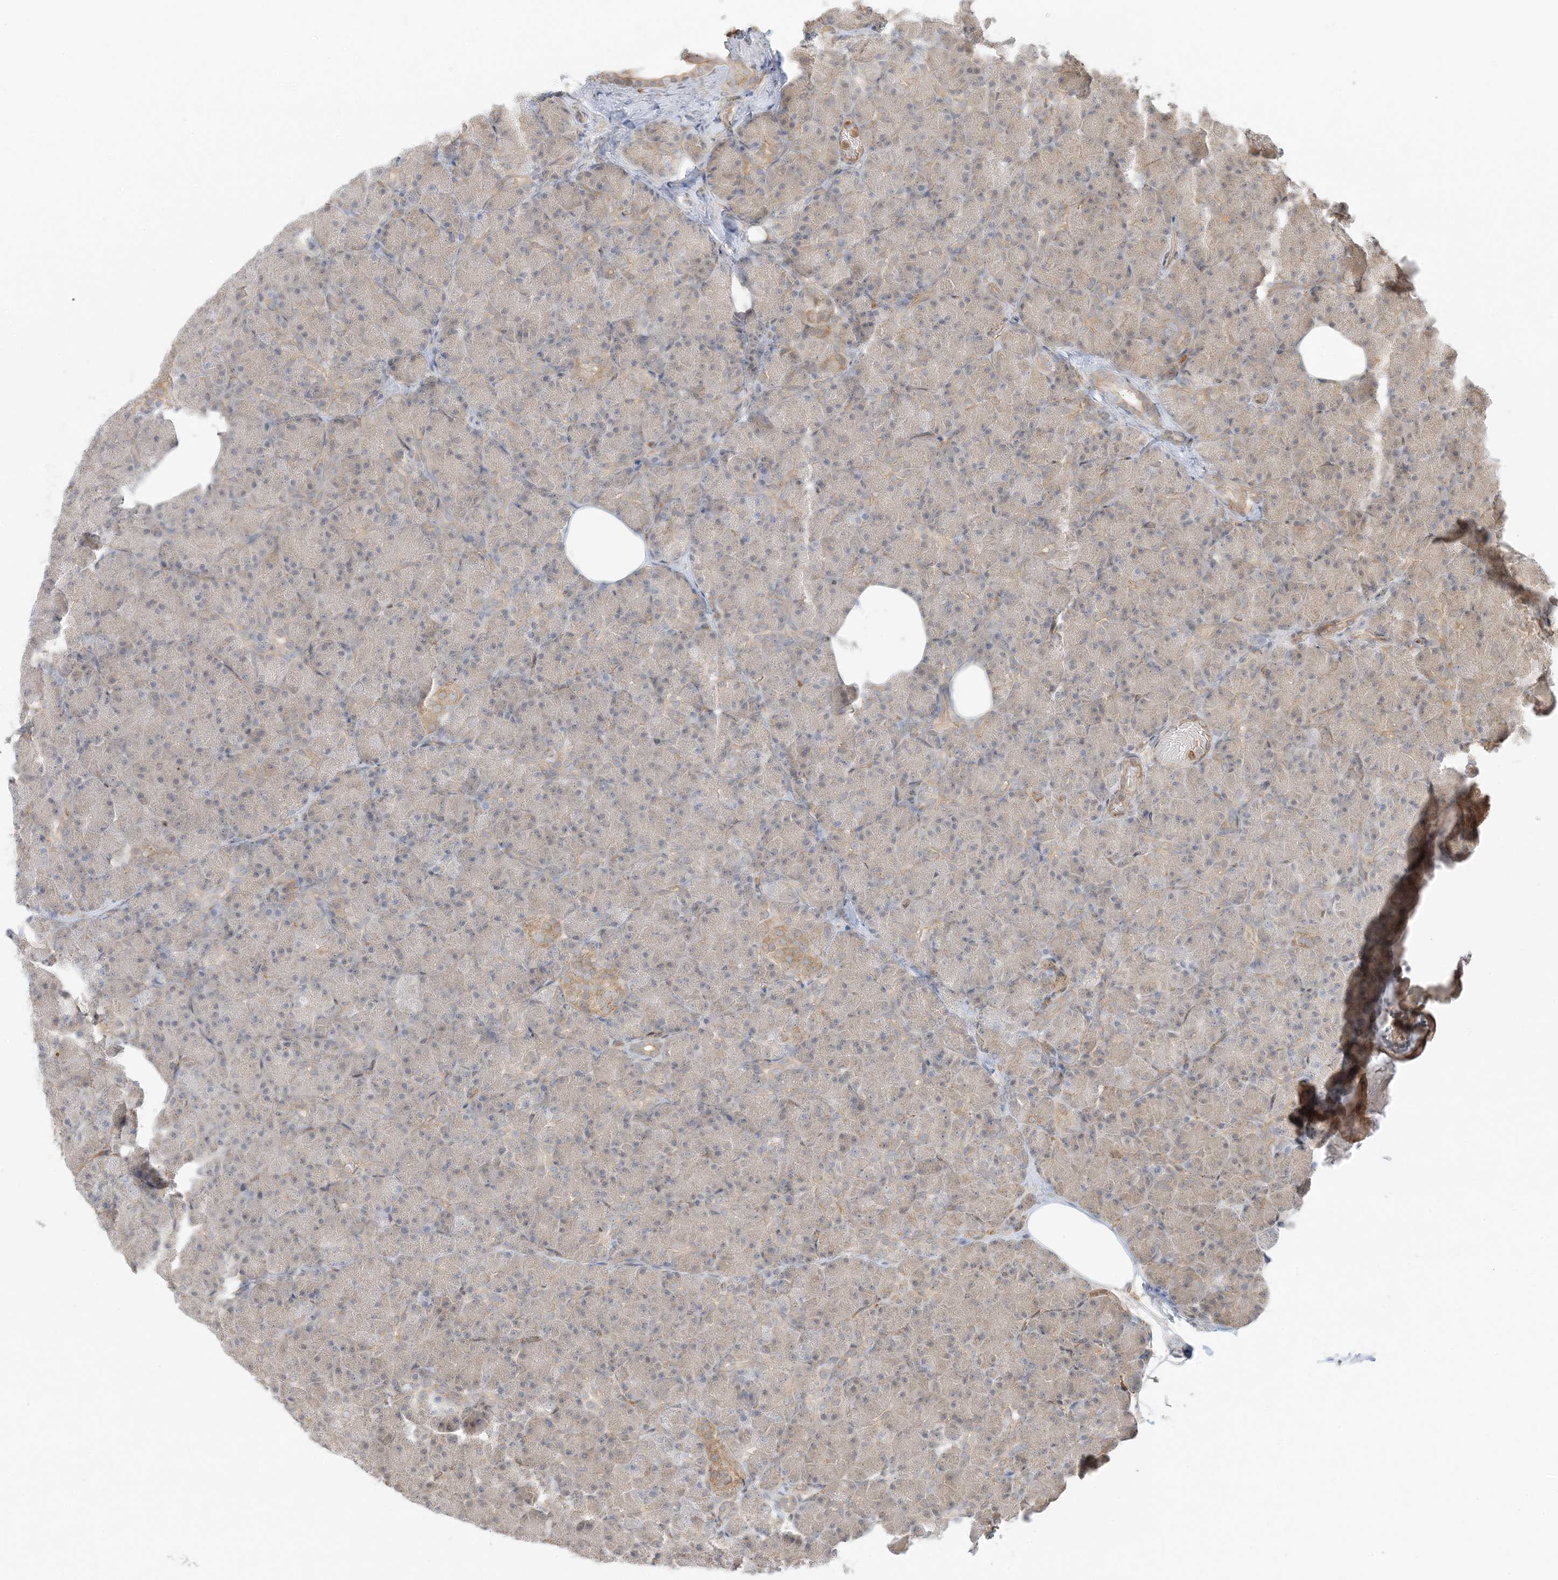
{"staining": {"intensity": "moderate", "quantity": "25%-75%", "location": "cytoplasmic/membranous"}, "tissue": "pancreas", "cell_type": "Exocrine glandular cells", "image_type": "normal", "snomed": [{"axis": "morphology", "description": "Normal tissue, NOS"}, {"axis": "topography", "description": "Pancreas"}], "caption": "IHC (DAB) staining of benign pancreas shows moderate cytoplasmic/membranous protein positivity in approximately 25%-75% of exocrine glandular cells. Immunohistochemistry stains the protein in brown and the nuclei are stained blue.", "gene": "UBAP2L", "patient": {"sex": "female", "age": 43}}